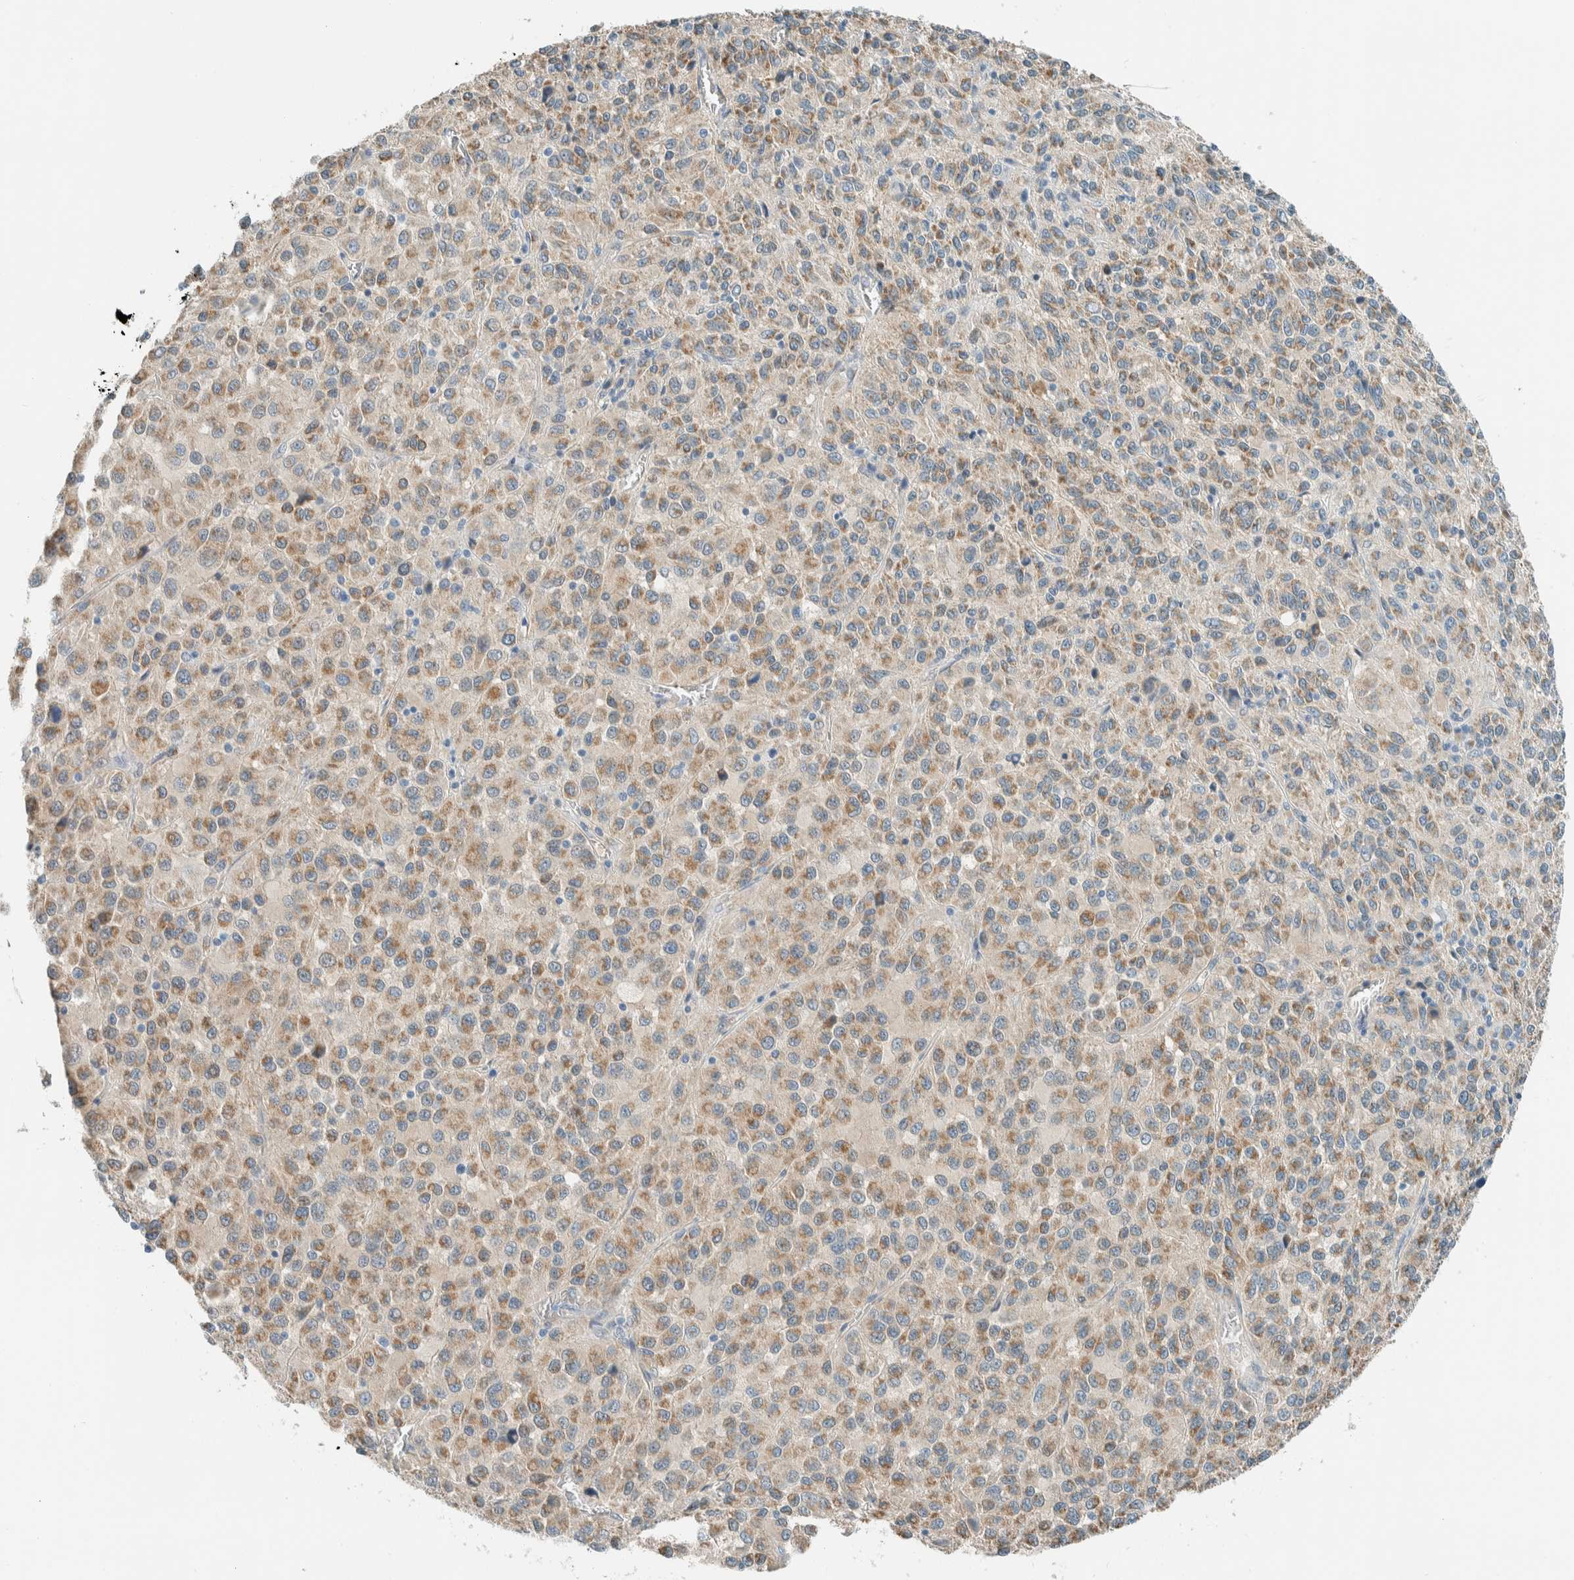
{"staining": {"intensity": "moderate", "quantity": ">75%", "location": "cytoplasmic/membranous"}, "tissue": "melanoma", "cell_type": "Tumor cells", "image_type": "cancer", "snomed": [{"axis": "morphology", "description": "Malignant melanoma, Metastatic site"}, {"axis": "topography", "description": "Lung"}], "caption": "Melanoma stained with a brown dye demonstrates moderate cytoplasmic/membranous positive positivity in approximately >75% of tumor cells.", "gene": "ALDH7A1", "patient": {"sex": "male", "age": 64}}